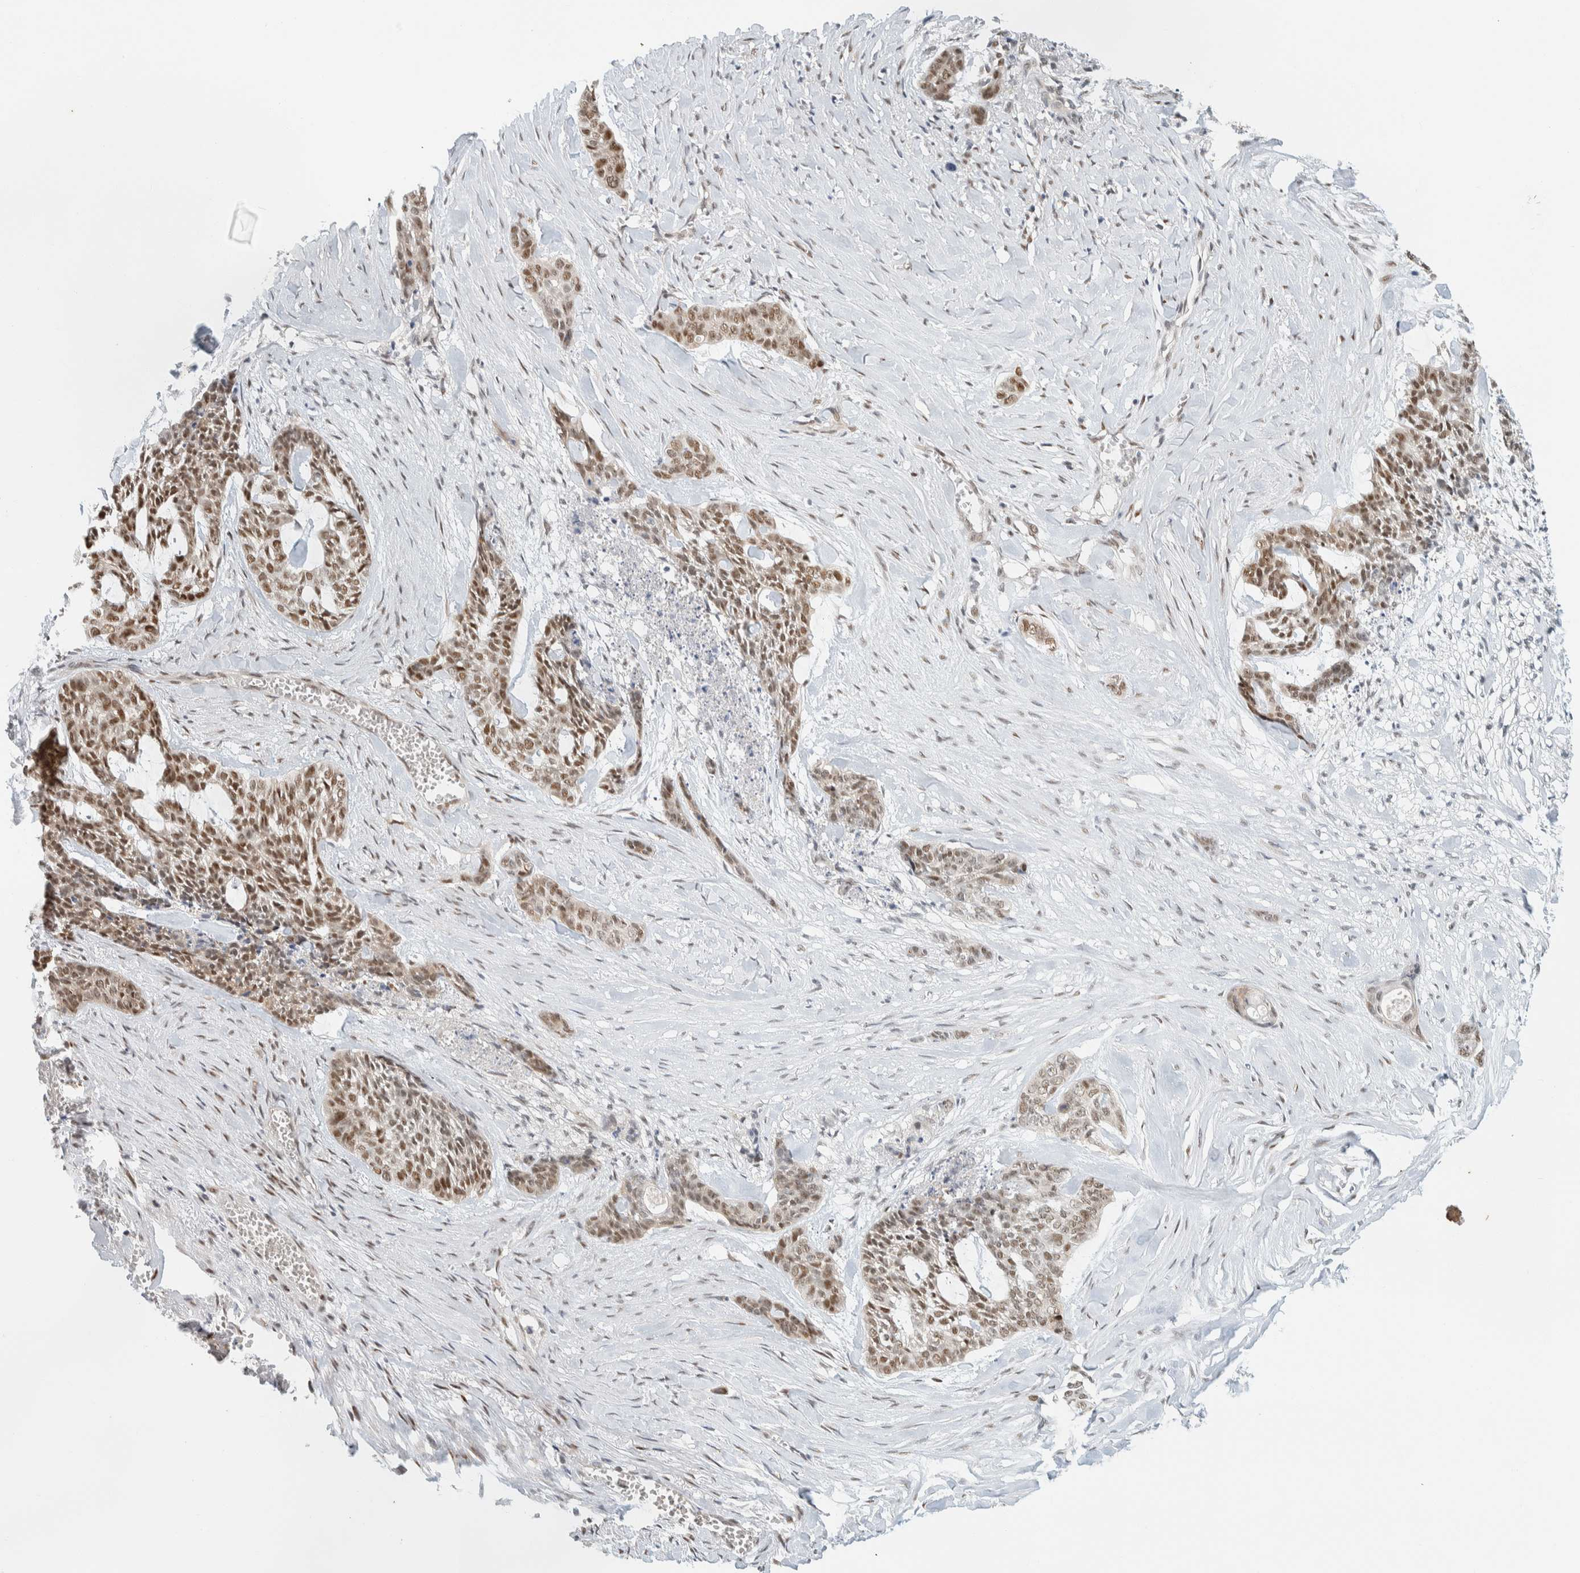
{"staining": {"intensity": "moderate", "quantity": ">75%", "location": "nuclear"}, "tissue": "skin cancer", "cell_type": "Tumor cells", "image_type": "cancer", "snomed": [{"axis": "morphology", "description": "Basal cell carcinoma"}, {"axis": "topography", "description": "Skin"}], "caption": "About >75% of tumor cells in human skin cancer (basal cell carcinoma) display moderate nuclear protein positivity as visualized by brown immunohistochemical staining.", "gene": "ZNF683", "patient": {"sex": "female", "age": 64}}